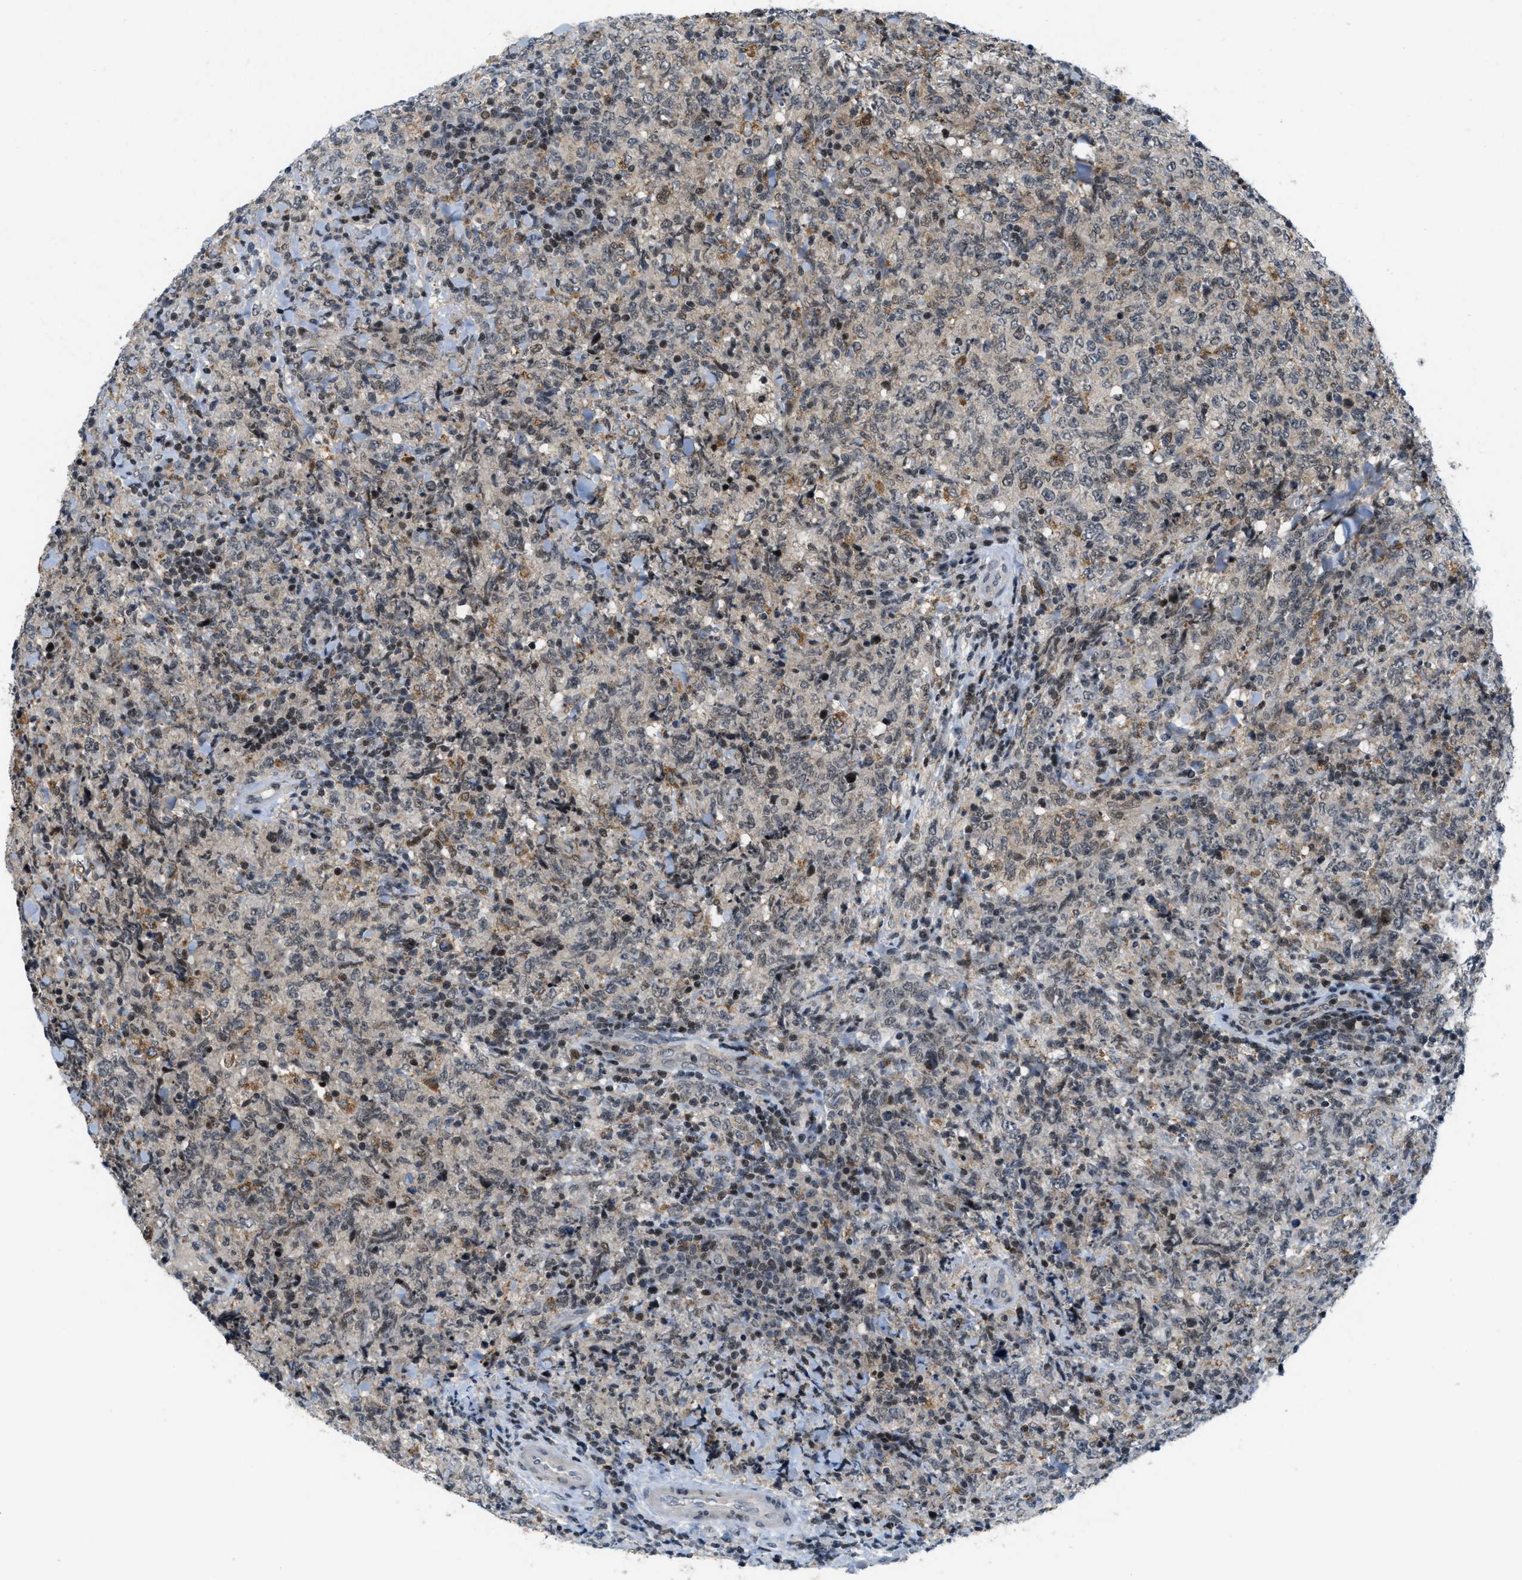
{"staining": {"intensity": "moderate", "quantity": "<25%", "location": "cytoplasmic/membranous,nuclear"}, "tissue": "lymphoma", "cell_type": "Tumor cells", "image_type": "cancer", "snomed": [{"axis": "morphology", "description": "Malignant lymphoma, non-Hodgkin's type, High grade"}, {"axis": "topography", "description": "Tonsil"}], "caption": "Human lymphoma stained with a brown dye exhibits moderate cytoplasmic/membranous and nuclear positive expression in about <25% of tumor cells.", "gene": "ING1", "patient": {"sex": "female", "age": 36}}